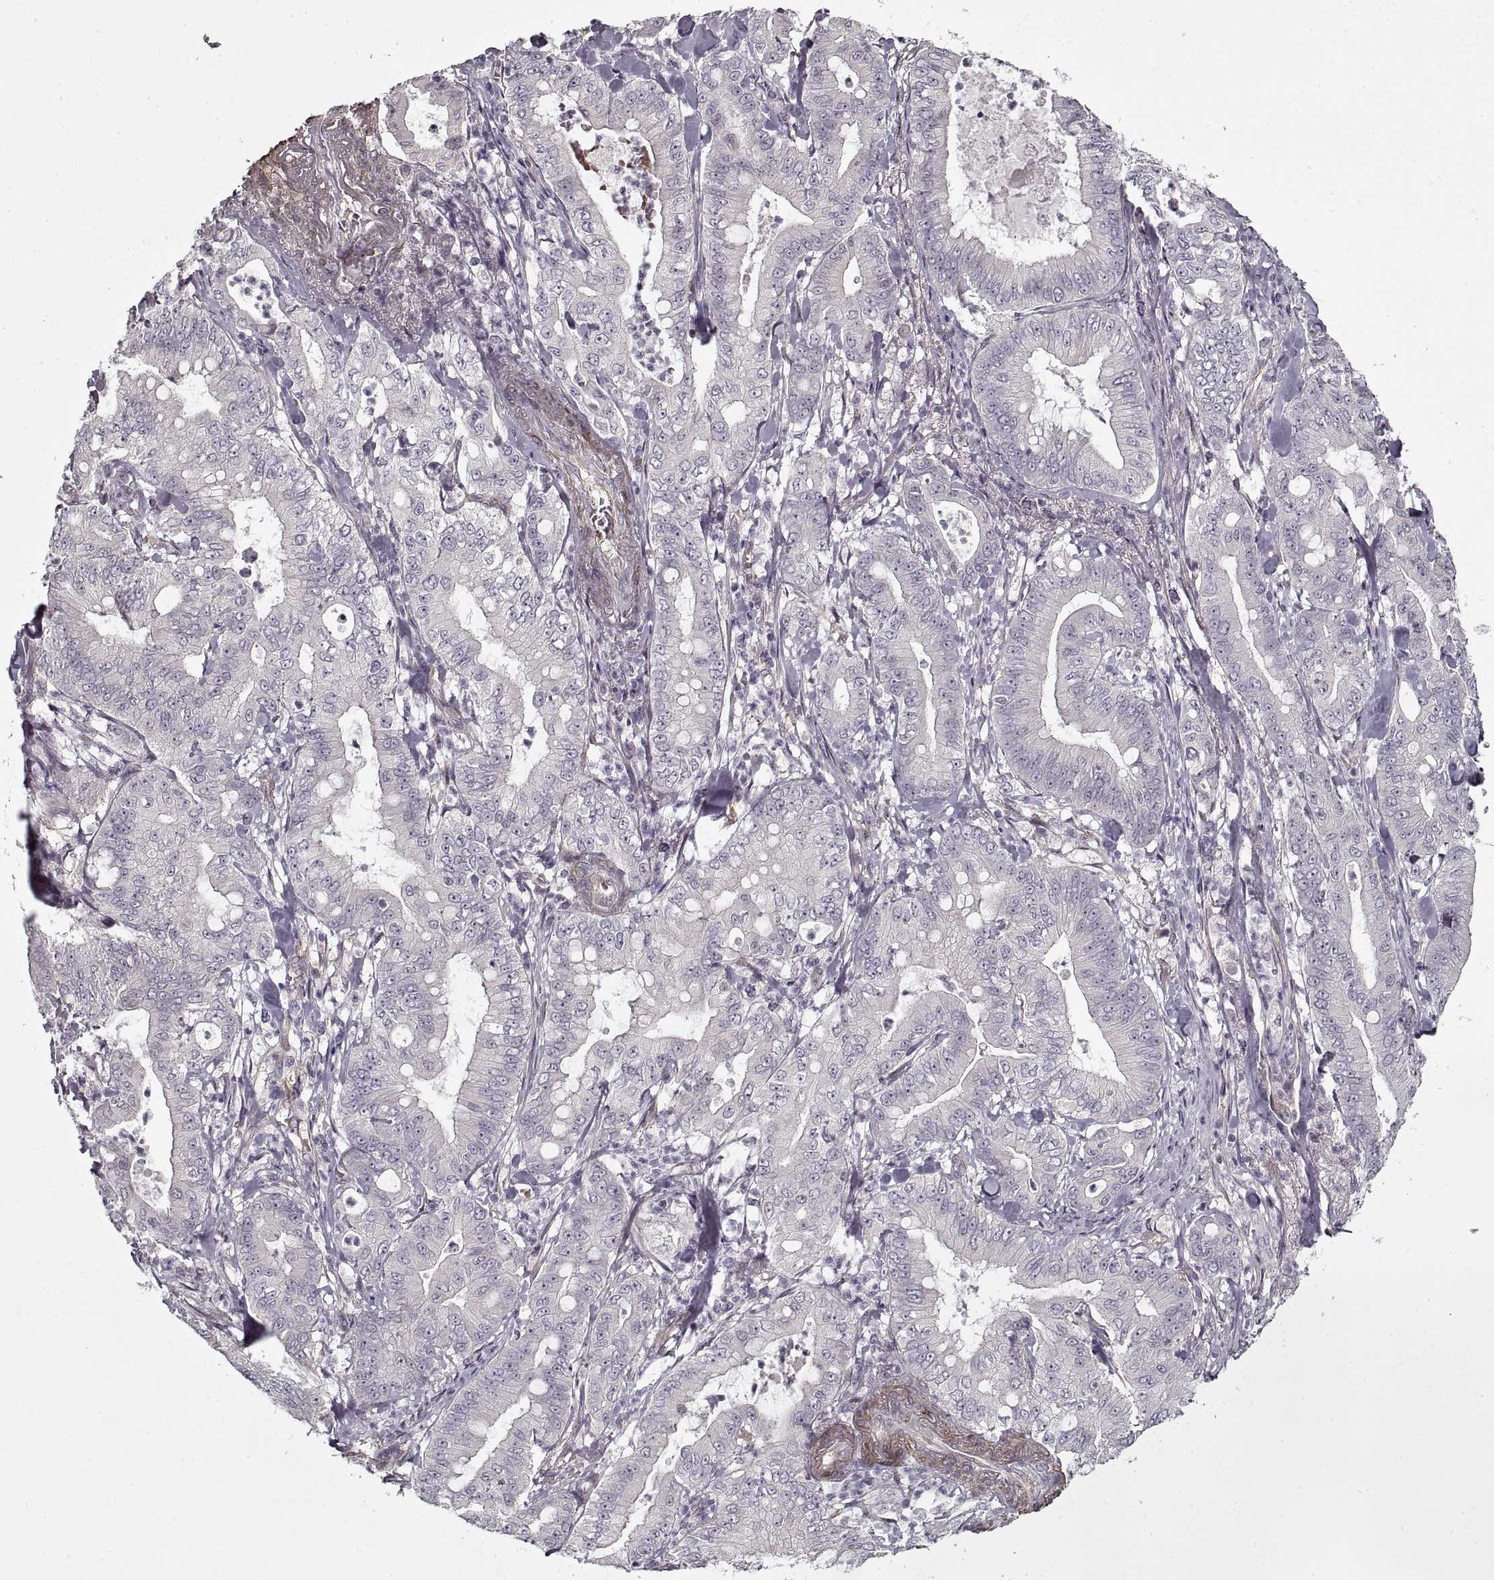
{"staining": {"intensity": "negative", "quantity": "none", "location": "none"}, "tissue": "pancreatic cancer", "cell_type": "Tumor cells", "image_type": "cancer", "snomed": [{"axis": "morphology", "description": "Adenocarcinoma, NOS"}, {"axis": "topography", "description": "Pancreas"}], "caption": "Micrograph shows no significant protein expression in tumor cells of pancreatic cancer (adenocarcinoma). (Stains: DAB immunohistochemistry with hematoxylin counter stain, Microscopy: brightfield microscopy at high magnification).", "gene": "LAMB2", "patient": {"sex": "male", "age": 71}}